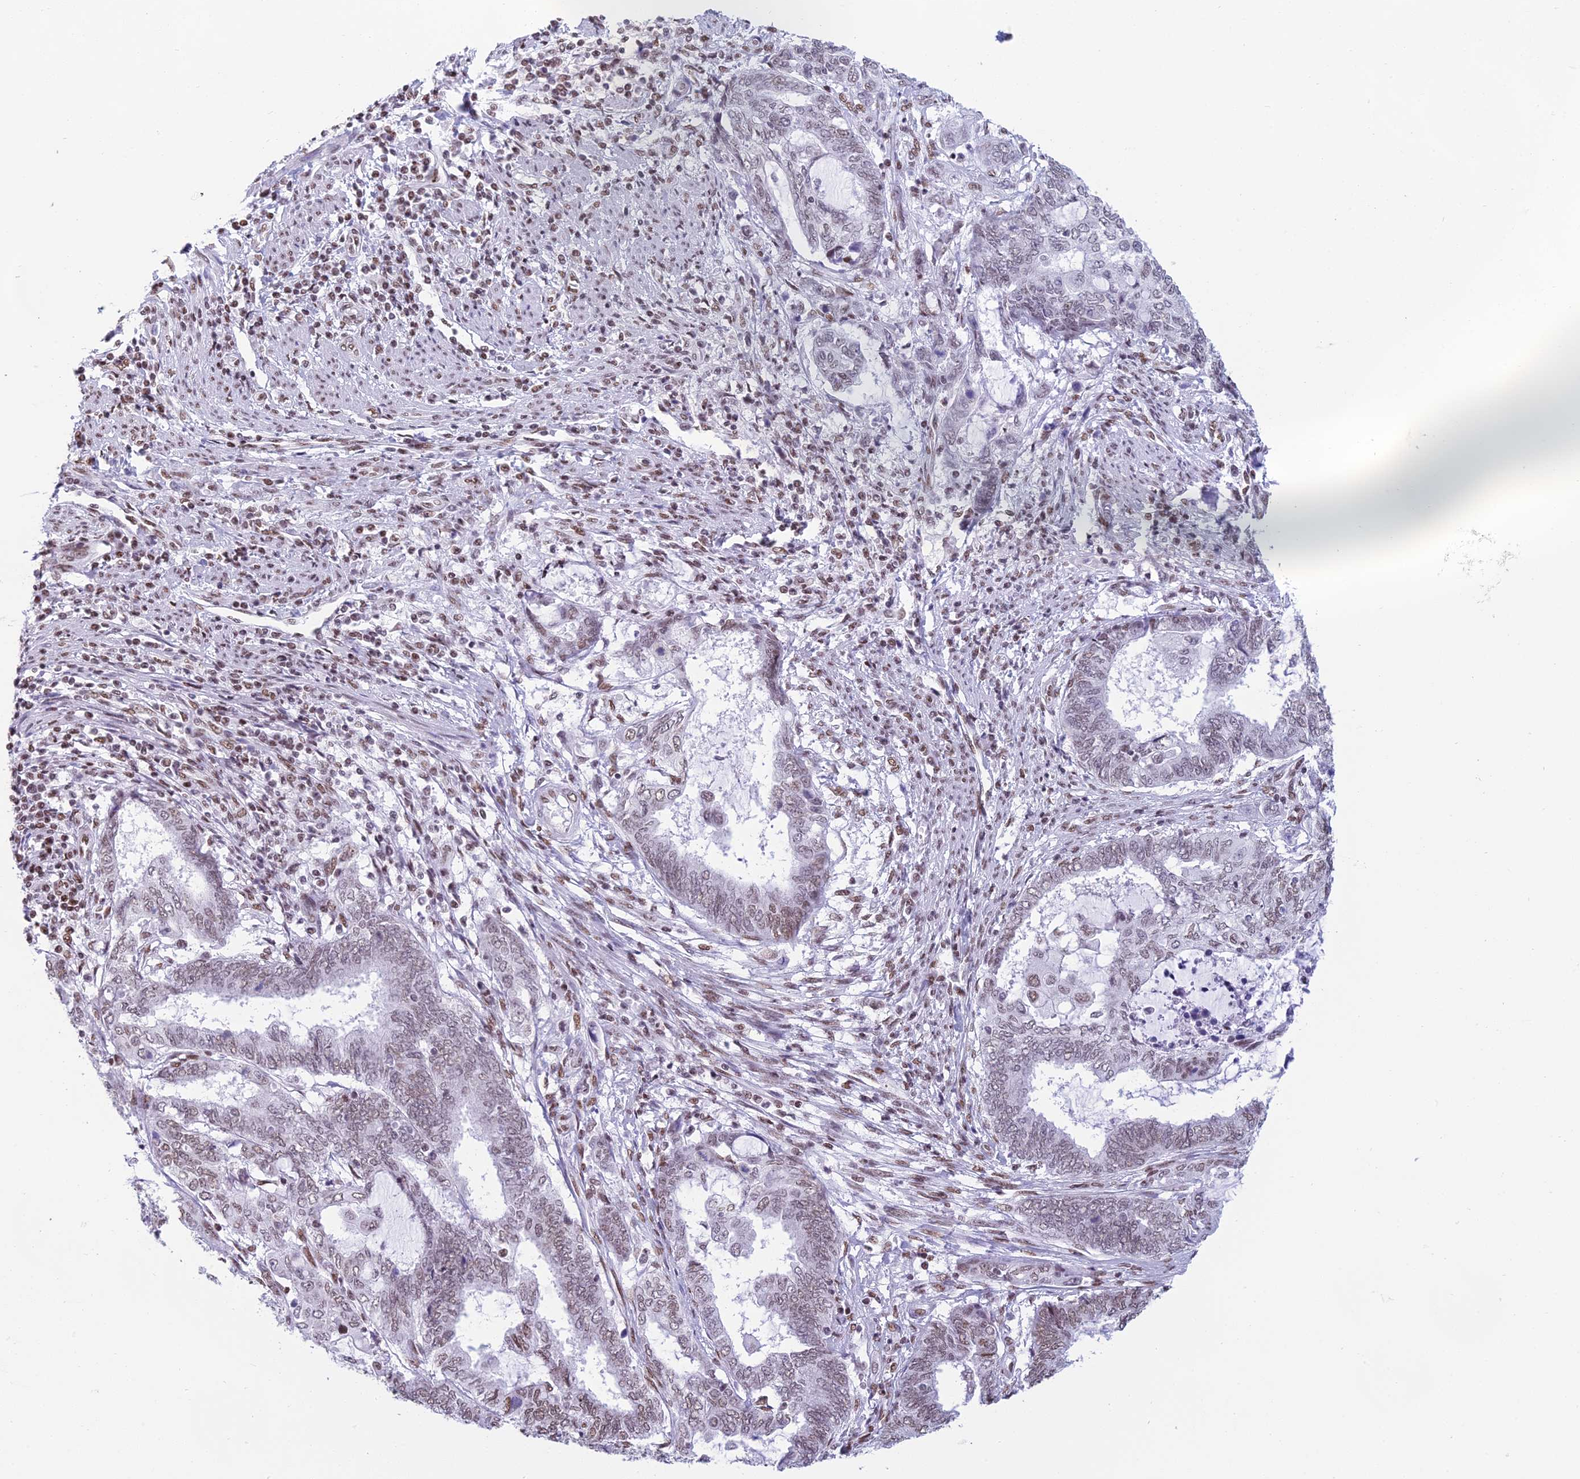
{"staining": {"intensity": "moderate", "quantity": ">75%", "location": "nuclear"}, "tissue": "endometrial cancer", "cell_type": "Tumor cells", "image_type": "cancer", "snomed": [{"axis": "morphology", "description": "Adenocarcinoma, NOS"}, {"axis": "topography", "description": "Uterus"}, {"axis": "topography", "description": "Endometrium"}], "caption": "Endometrial adenocarcinoma stained with DAB IHC reveals medium levels of moderate nuclear expression in approximately >75% of tumor cells.", "gene": "CDC26", "patient": {"sex": "female", "age": 70}}